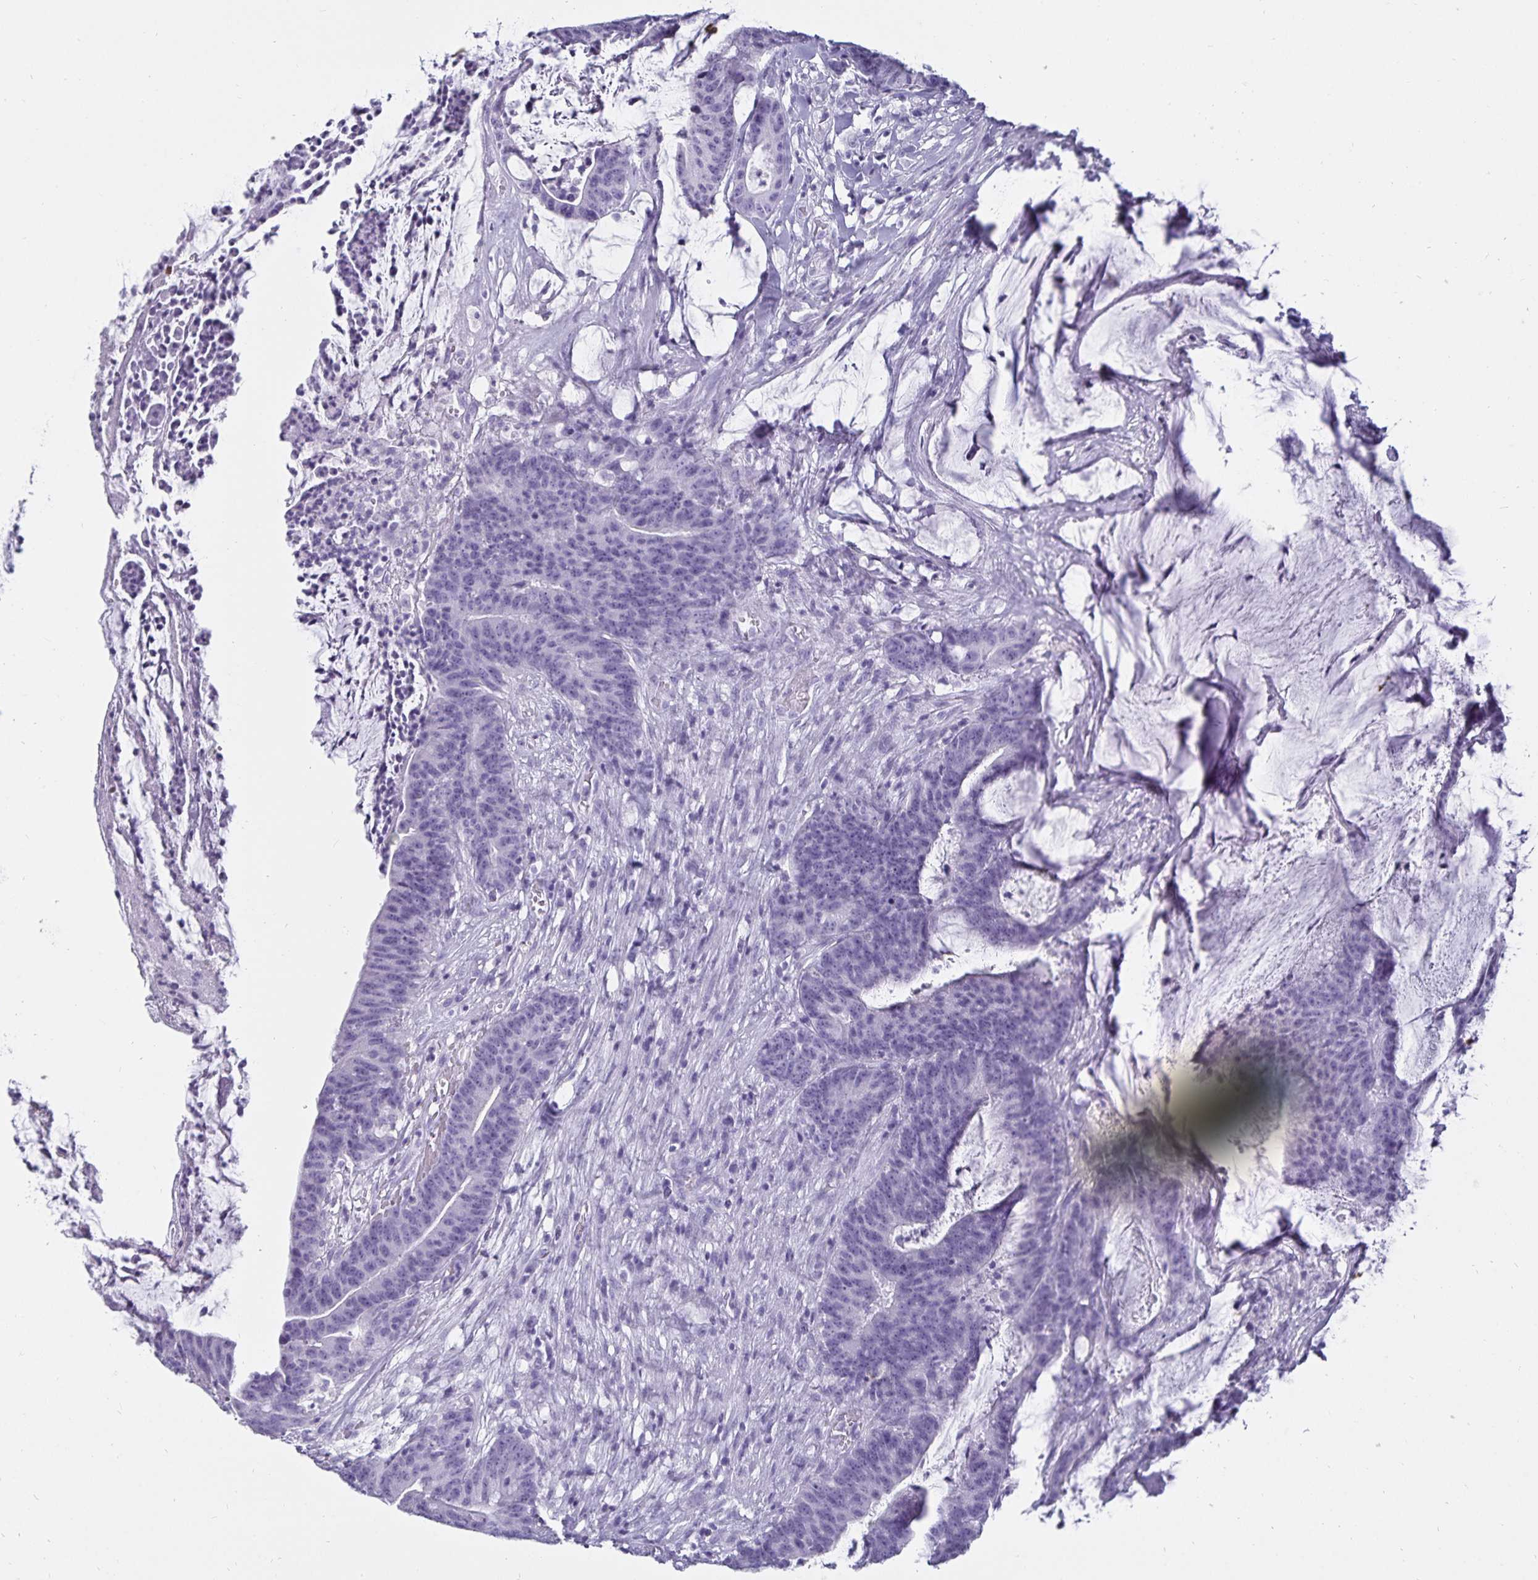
{"staining": {"intensity": "negative", "quantity": "none", "location": "none"}, "tissue": "colorectal cancer", "cell_type": "Tumor cells", "image_type": "cancer", "snomed": [{"axis": "morphology", "description": "Adenocarcinoma, NOS"}, {"axis": "topography", "description": "Colon"}], "caption": "A histopathology image of human adenocarcinoma (colorectal) is negative for staining in tumor cells. The staining was performed using DAB to visualize the protein expression in brown, while the nuclei were stained in blue with hematoxylin (Magnification: 20x).", "gene": "DEFA6", "patient": {"sex": "female", "age": 78}}